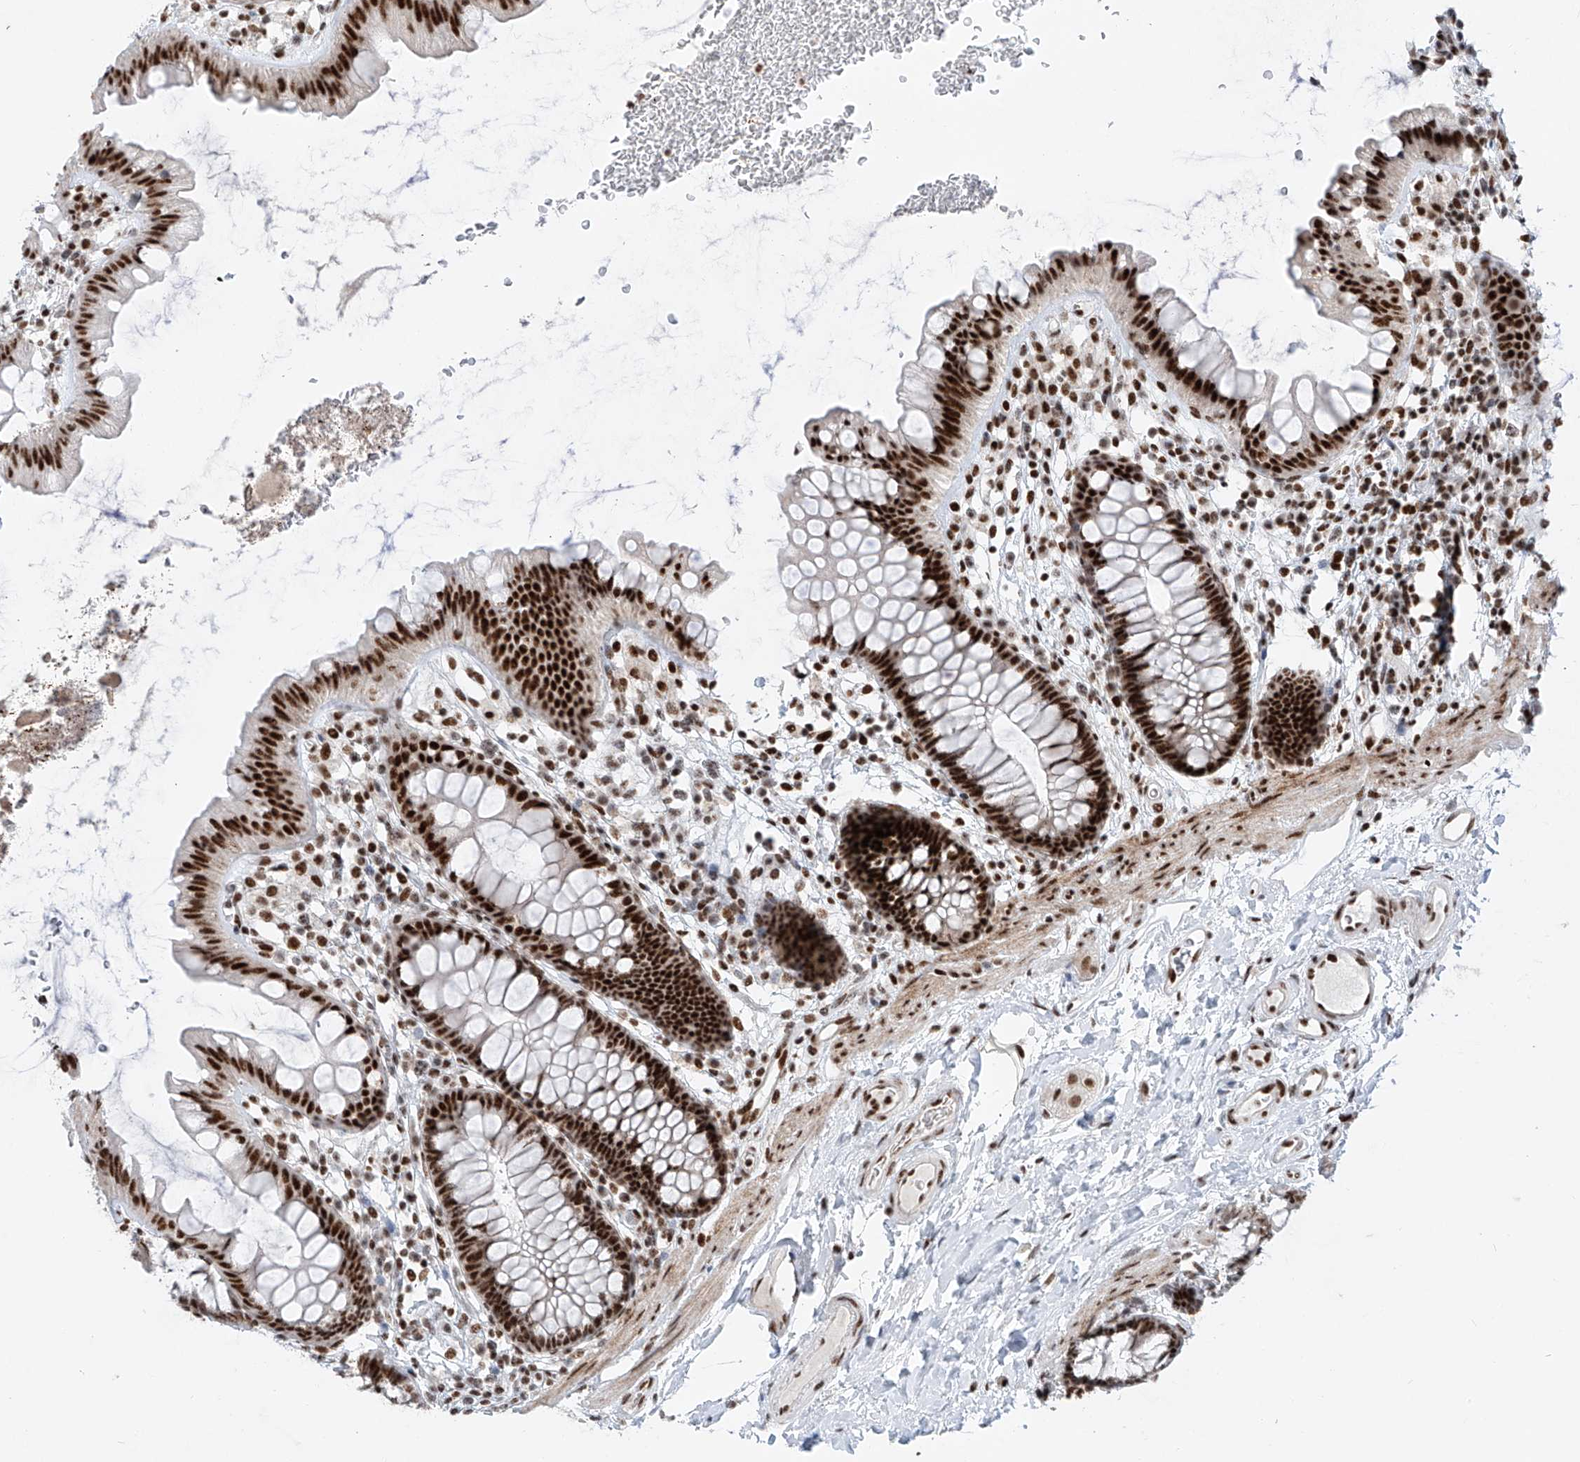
{"staining": {"intensity": "moderate", "quantity": ">75%", "location": "nuclear"}, "tissue": "colon", "cell_type": "Endothelial cells", "image_type": "normal", "snomed": [{"axis": "morphology", "description": "Normal tissue, NOS"}, {"axis": "topography", "description": "Colon"}], "caption": "Colon stained with immunohistochemistry displays moderate nuclear positivity in about >75% of endothelial cells. (Brightfield microscopy of DAB IHC at high magnification).", "gene": "TAF4", "patient": {"sex": "female", "age": 62}}